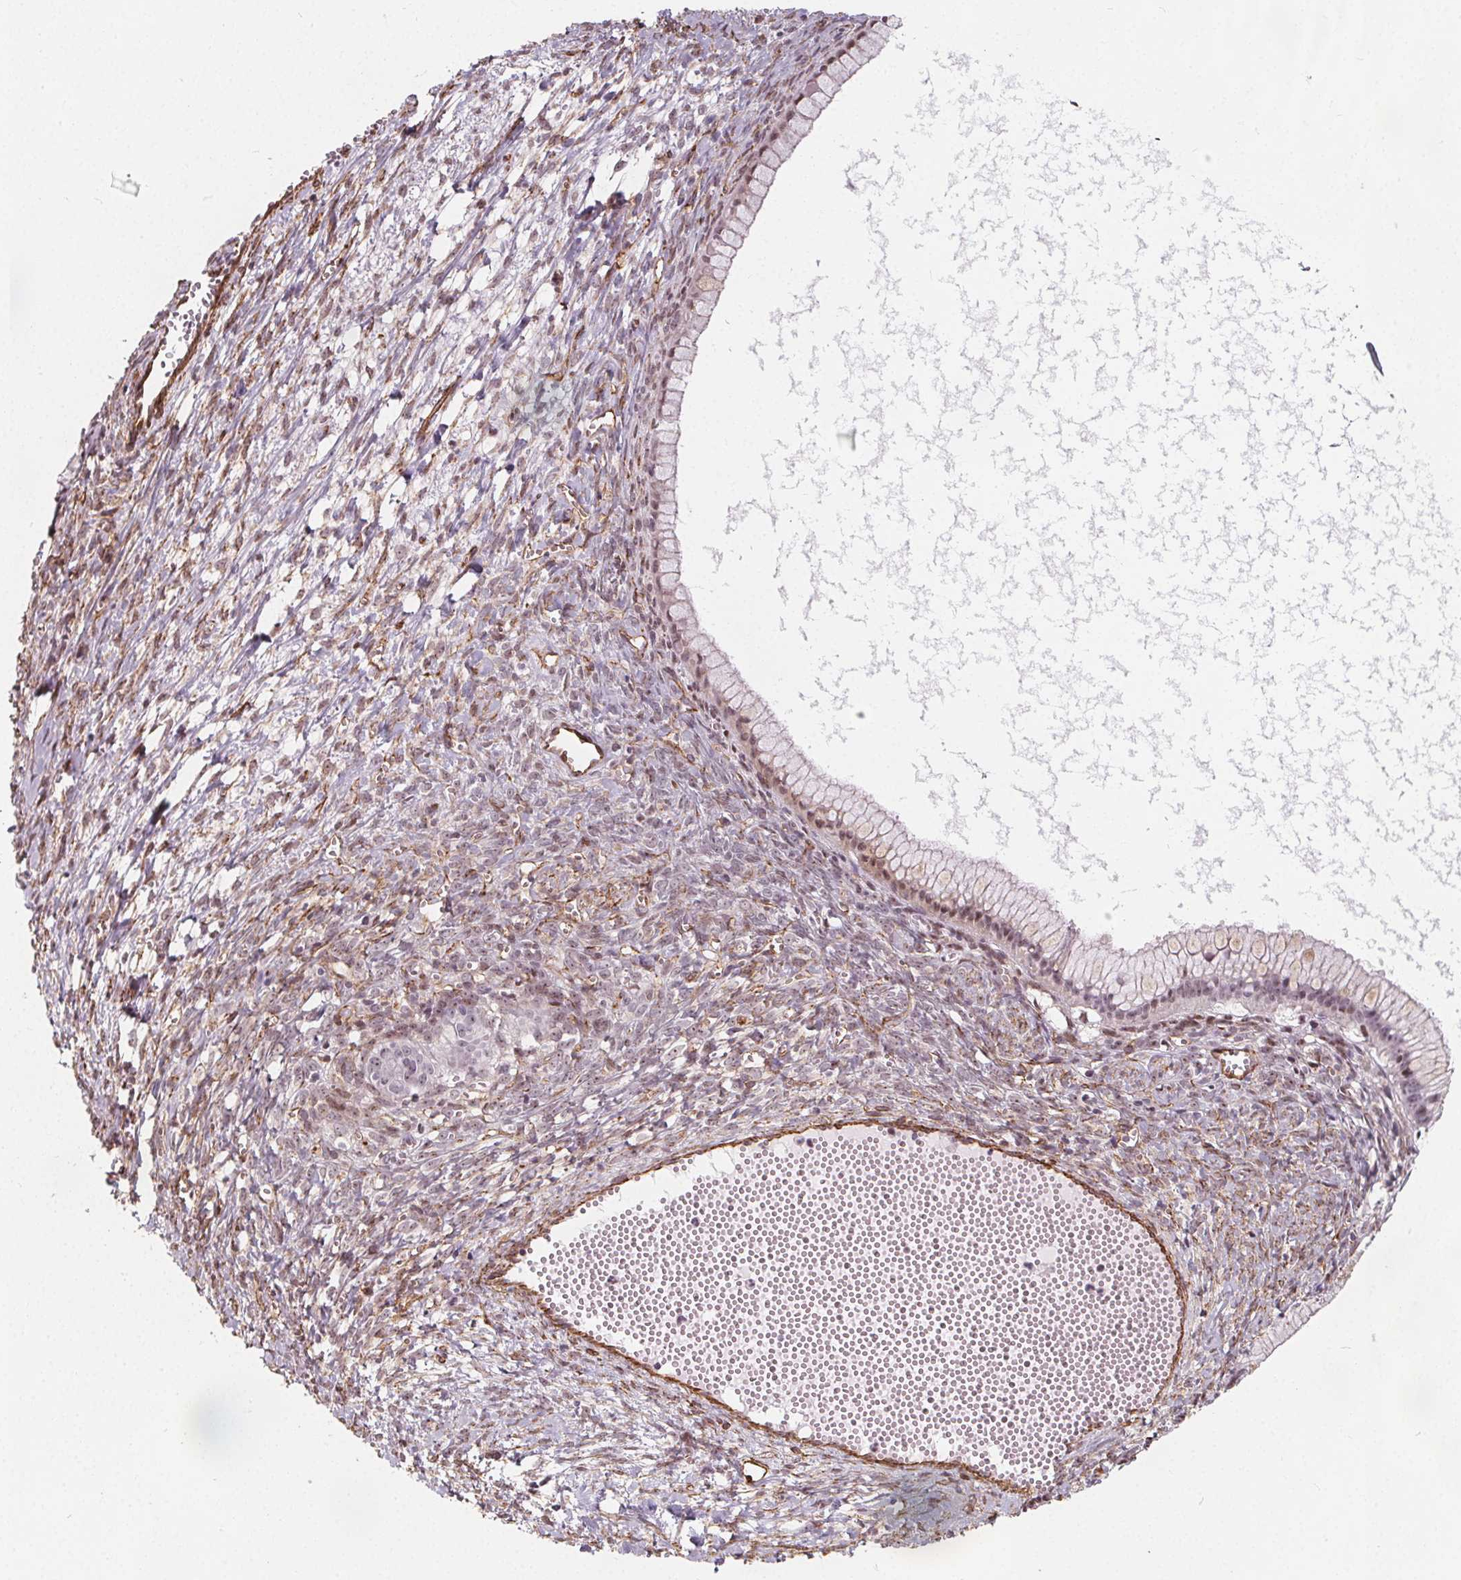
{"staining": {"intensity": "moderate", "quantity": "25%-75%", "location": "nuclear"}, "tissue": "ovarian cancer", "cell_type": "Tumor cells", "image_type": "cancer", "snomed": [{"axis": "morphology", "description": "Cystadenocarcinoma, mucinous, NOS"}, {"axis": "topography", "description": "Ovary"}], "caption": "Protein expression by IHC shows moderate nuclear positivity in approximately 25%-75% of tumor cells in ovarian cancer.", "gene": "HAS1", "patient": {"sex": "female", "age": 41}}